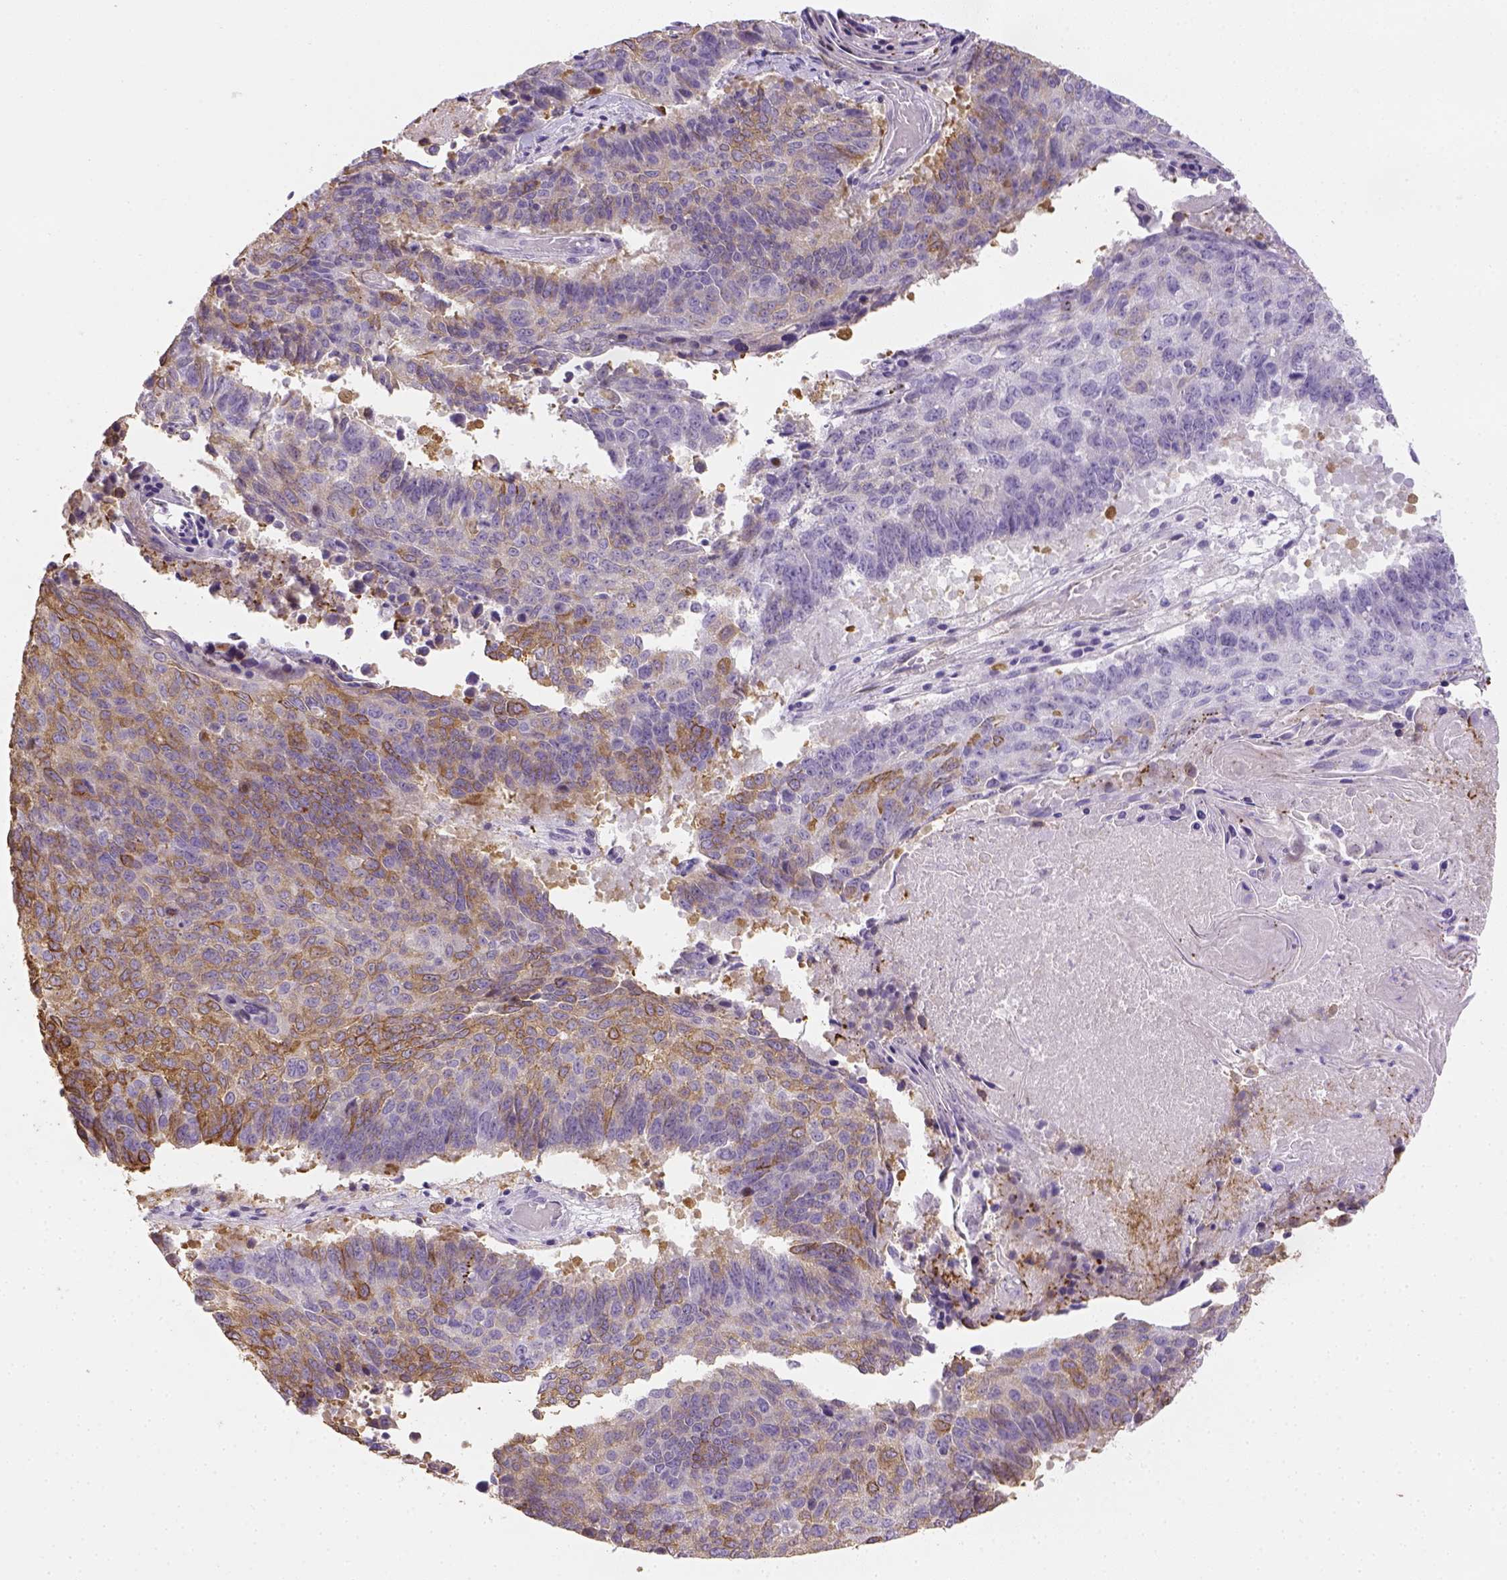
{"staining": {"intensity": "strong", "quantity": "25%-75%", "location": "cytoplasmic/membranous"}, "tissue": "lung cancer", "cell_type": "Tumor cells", "image_type": "cancer", "snomed": [{"axis": "morphology", "description": "Squamous cell carcinoma, NOS"}, {"axis": "topography", "description": "Lung"}], "caption": "This histopathology image shows lung squamous cell carcinoma stained with immunohistochemistry (IHC) to label a protein in brown. The cytoplasmic/membranous of tumor cells show strong positivity for the protein. Nuclei are counter-stained blue.", "gene": "CACNB1", "patient": {"sex": "male", "age": 73}}